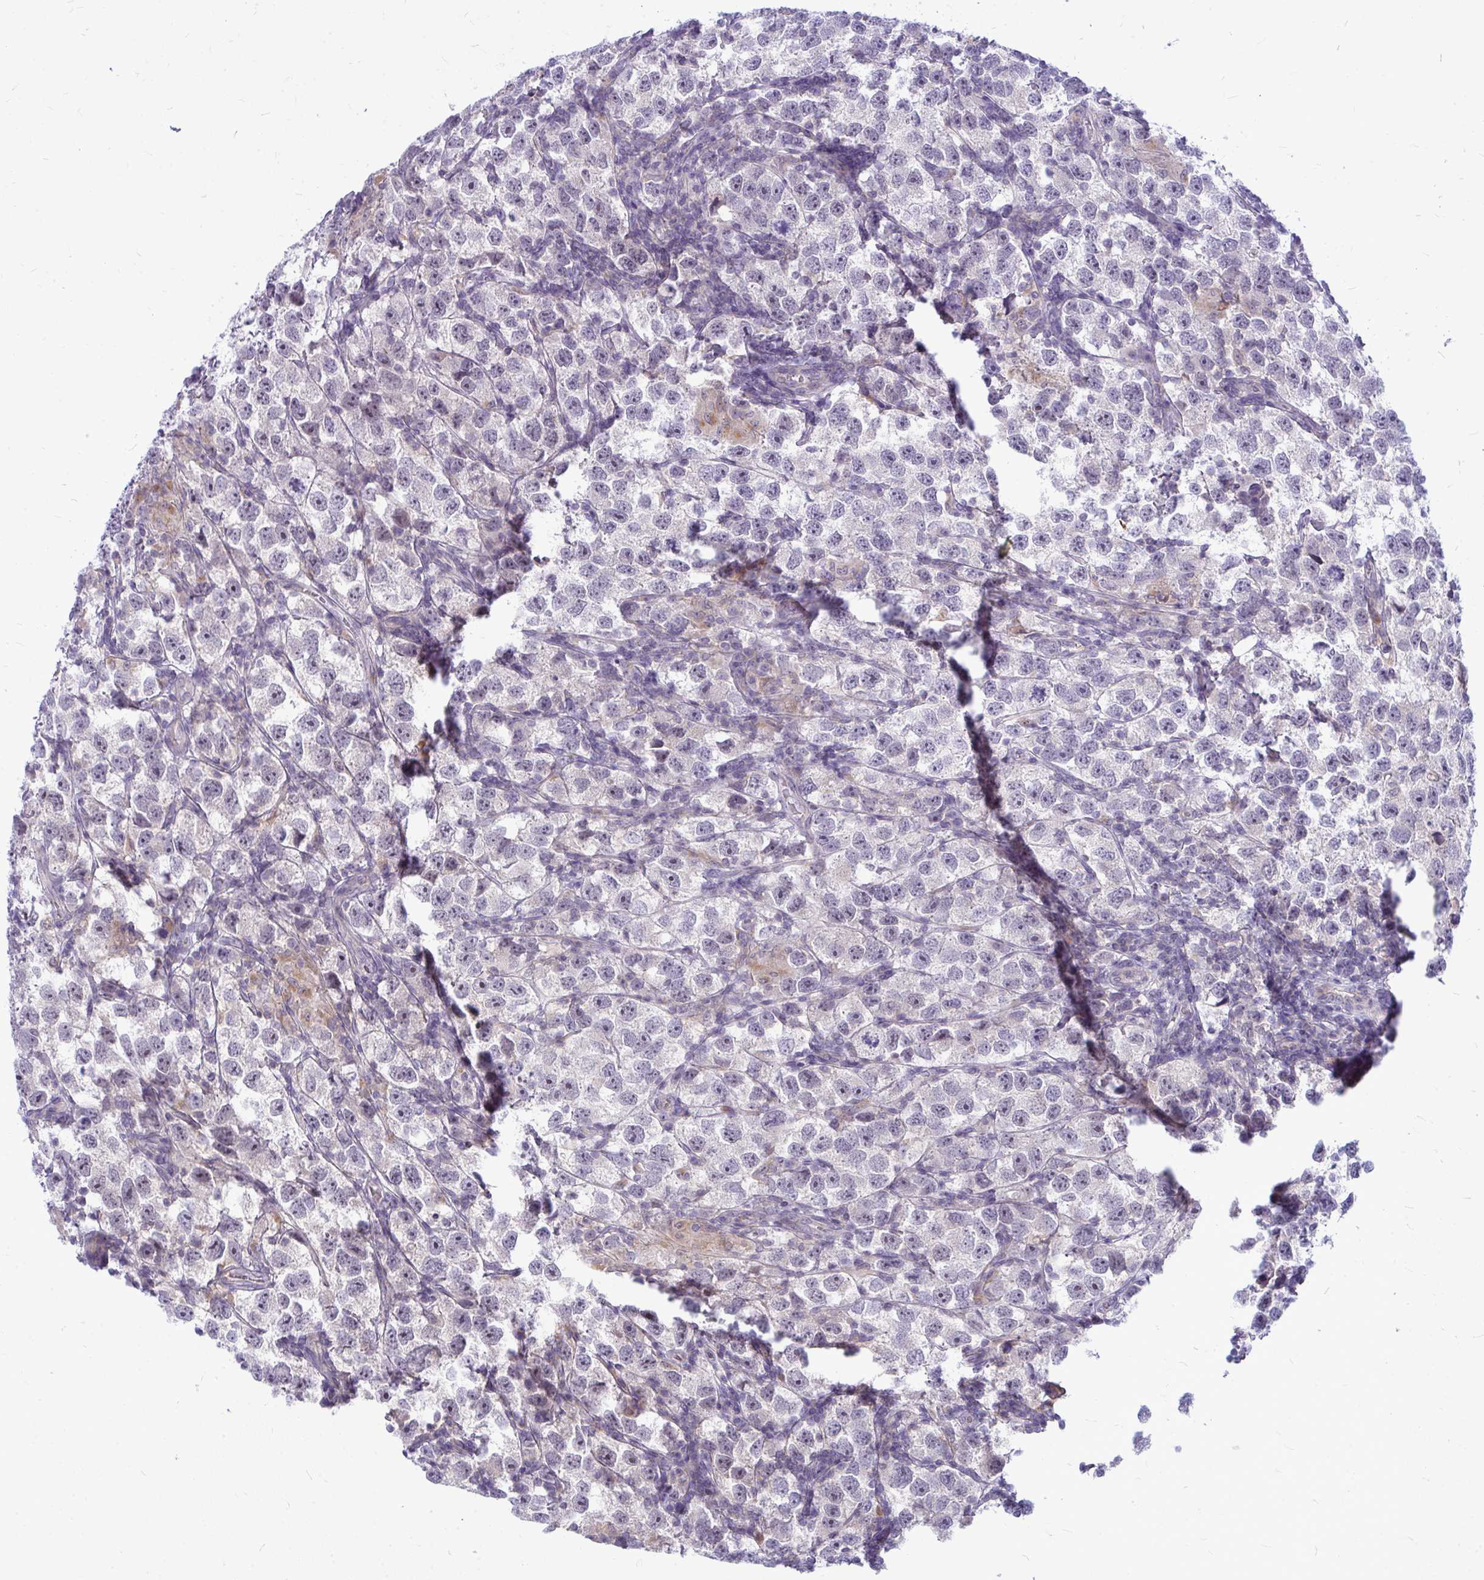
{"staining": {"intensity": "negative", "quantity": "none", "location": "none"}, "tissue": "testis cancer", "cell_type": "Tumor cells", "image_type": "cancer", "snomed": [{"axis": "morphology", "description": "Seminoma, NOS"}, {"axis": "topography", "description": "Testis"}], "caption": "A high-resolution micrograph shows IHC staining of testis seminoma, which demonstrates no significant positivity in tumor cells.", "gene": "ZSCAN25", "patient": {"sex": "male", "age": 26}}